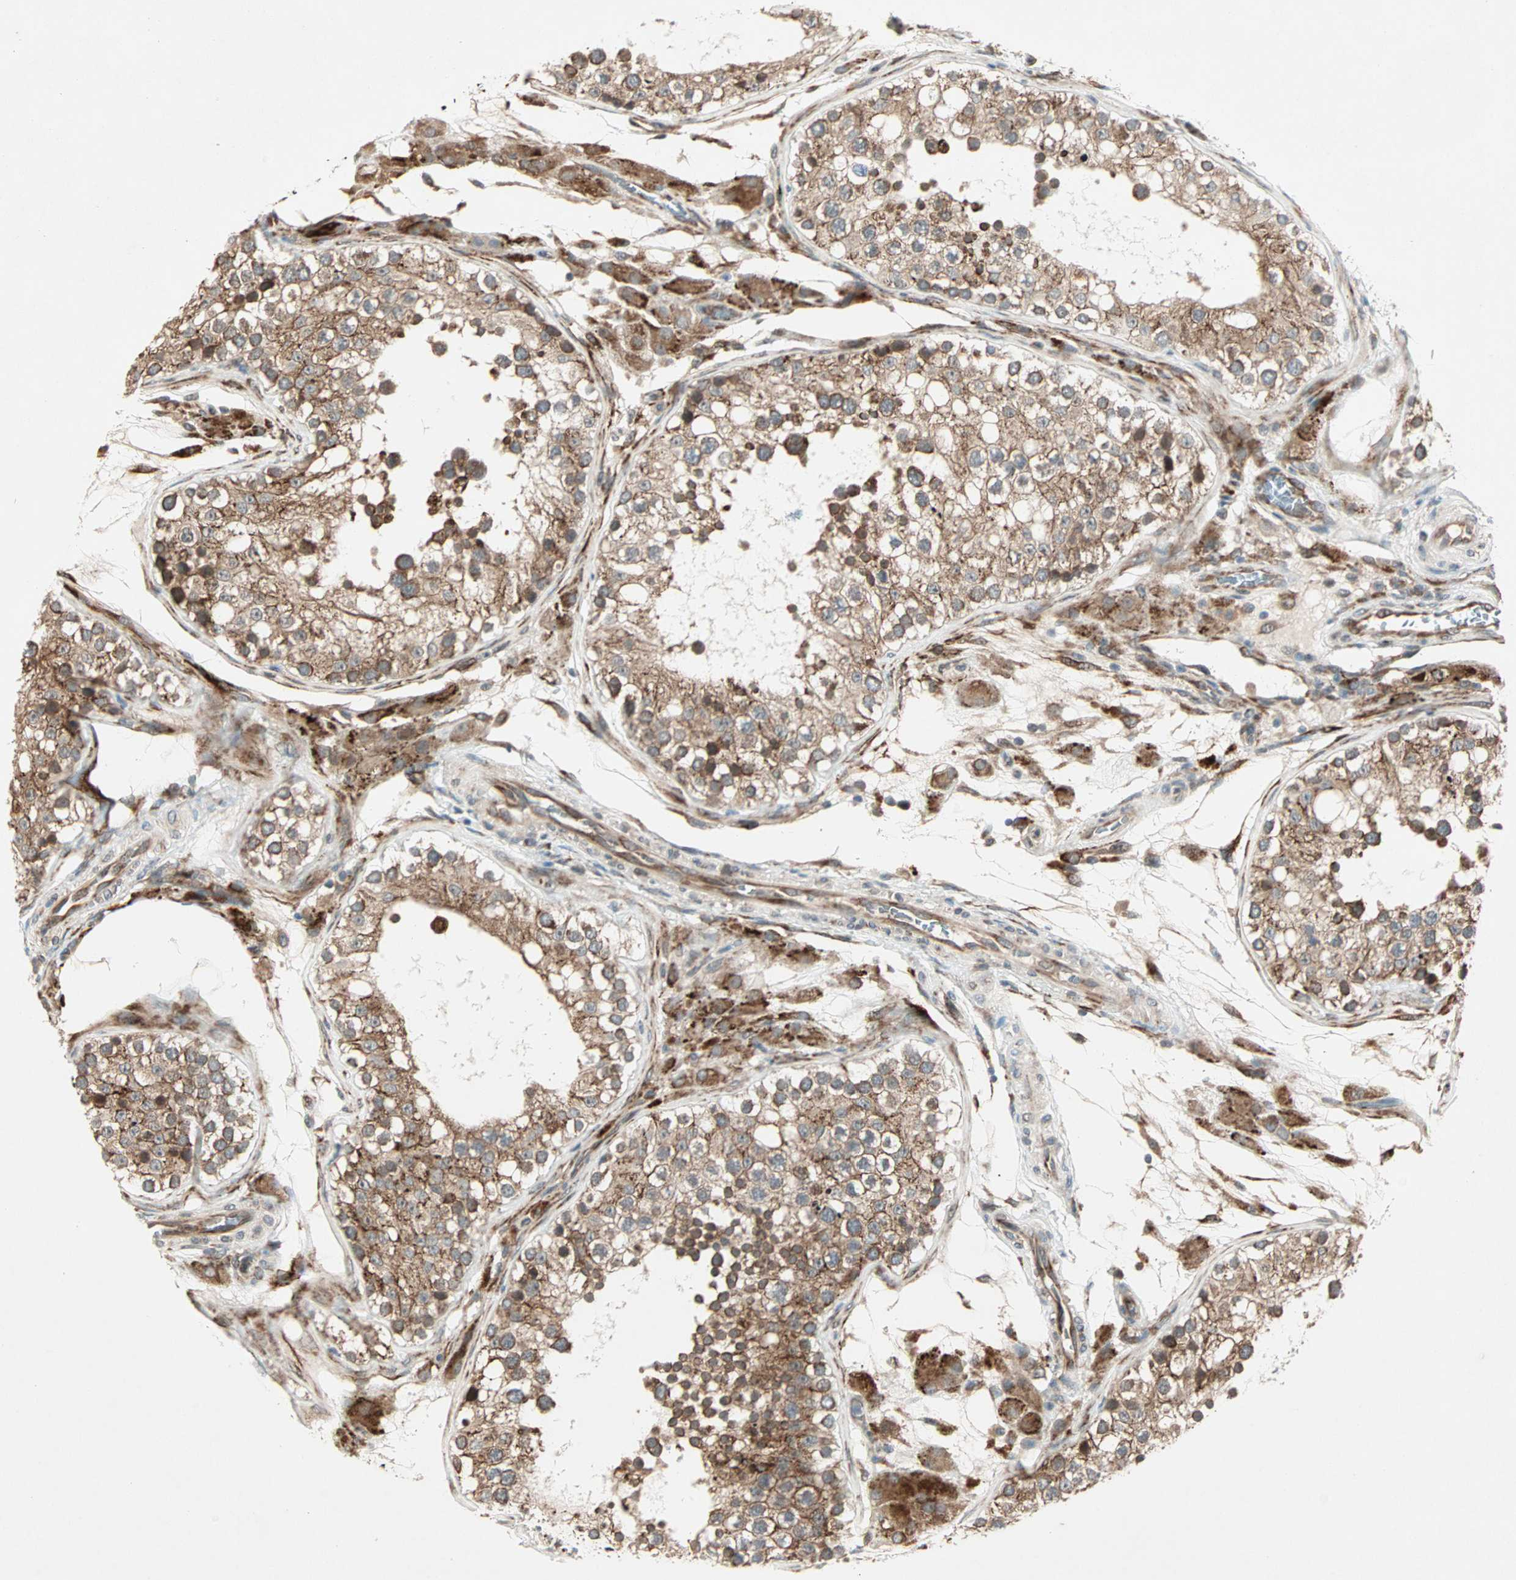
{"staining": {"intensity": "strong", "quantity": ">75%", "location": "cytoplasmic/membranous"}, "tissue": "testis", "cell_type": "Cells in seminiferous ducts", "image_type": "normal", "snomed": [{"axis": "morphology", "description": "Normal tissue, NOS"}, {"axis": "topography", "description": "Testis"}], "caption": "Brown immunohistochemical staining in normal testis shows strong cytoplasmic/membranous positivity in about >75% of cells in seminiferous ducts.", "gene": "ZNF37A", "patient": {"sex": "male", "age": 26}}